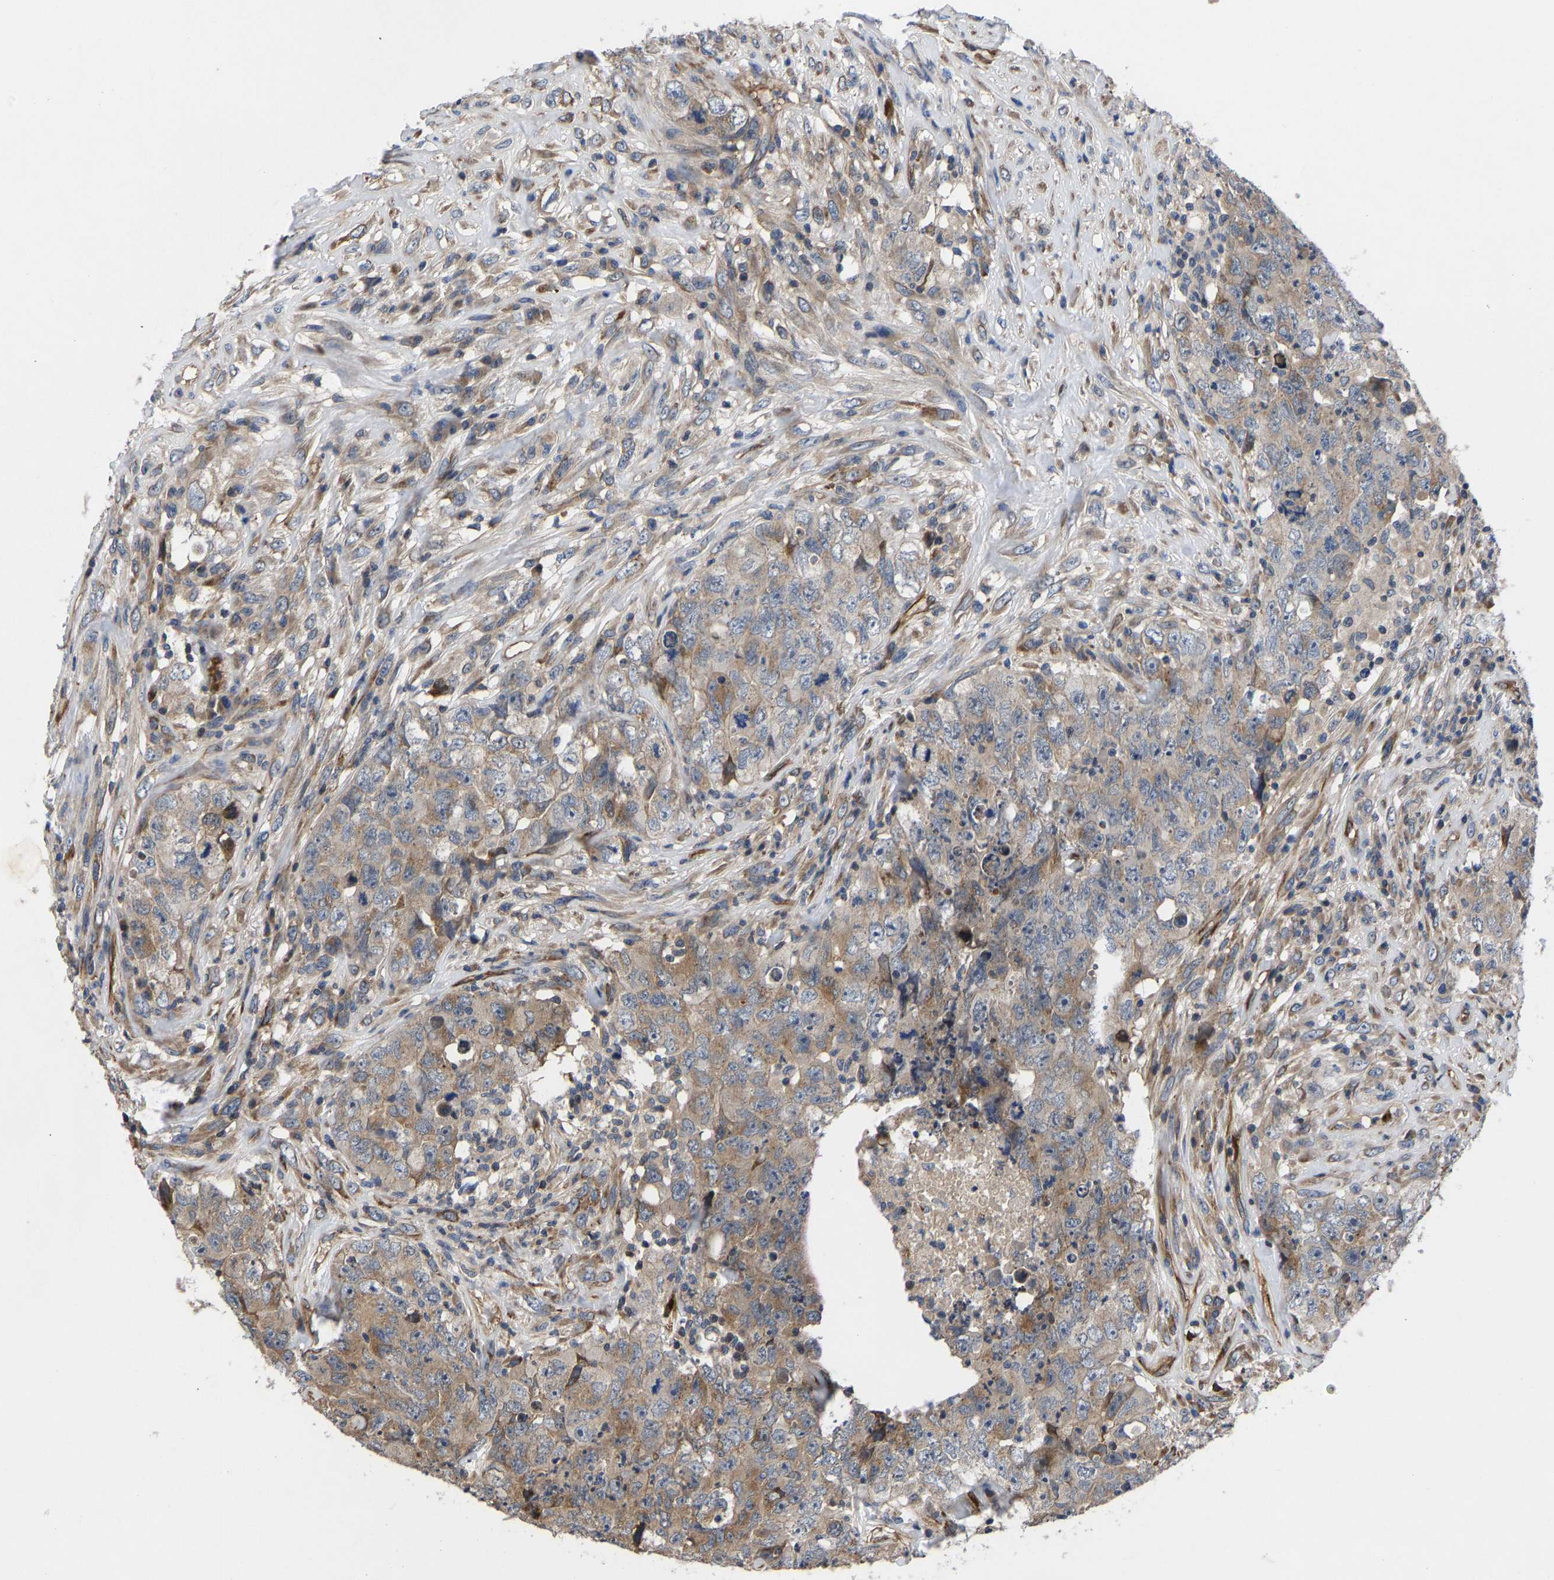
{"staining": {"intensity": "weak", "quantity": "<25%", "location": "cytoplasmic/membranous"}, "tissue": "testis cancer", "cell_type": "Tumor cells", "image_type": "cancer", "snomed": [{"axis": "morphology", "description": "Carcinoma, Embryonal, NOS"}, {"axis": "topography", "description": "Testis"}], "caption": "This is an immunohistochemistry micrograph of embryonal carcinoma (testis). There is no expression in tumor cells.", "gene": "FRRS1", "patient": {"sex": "male", "age": 32}}